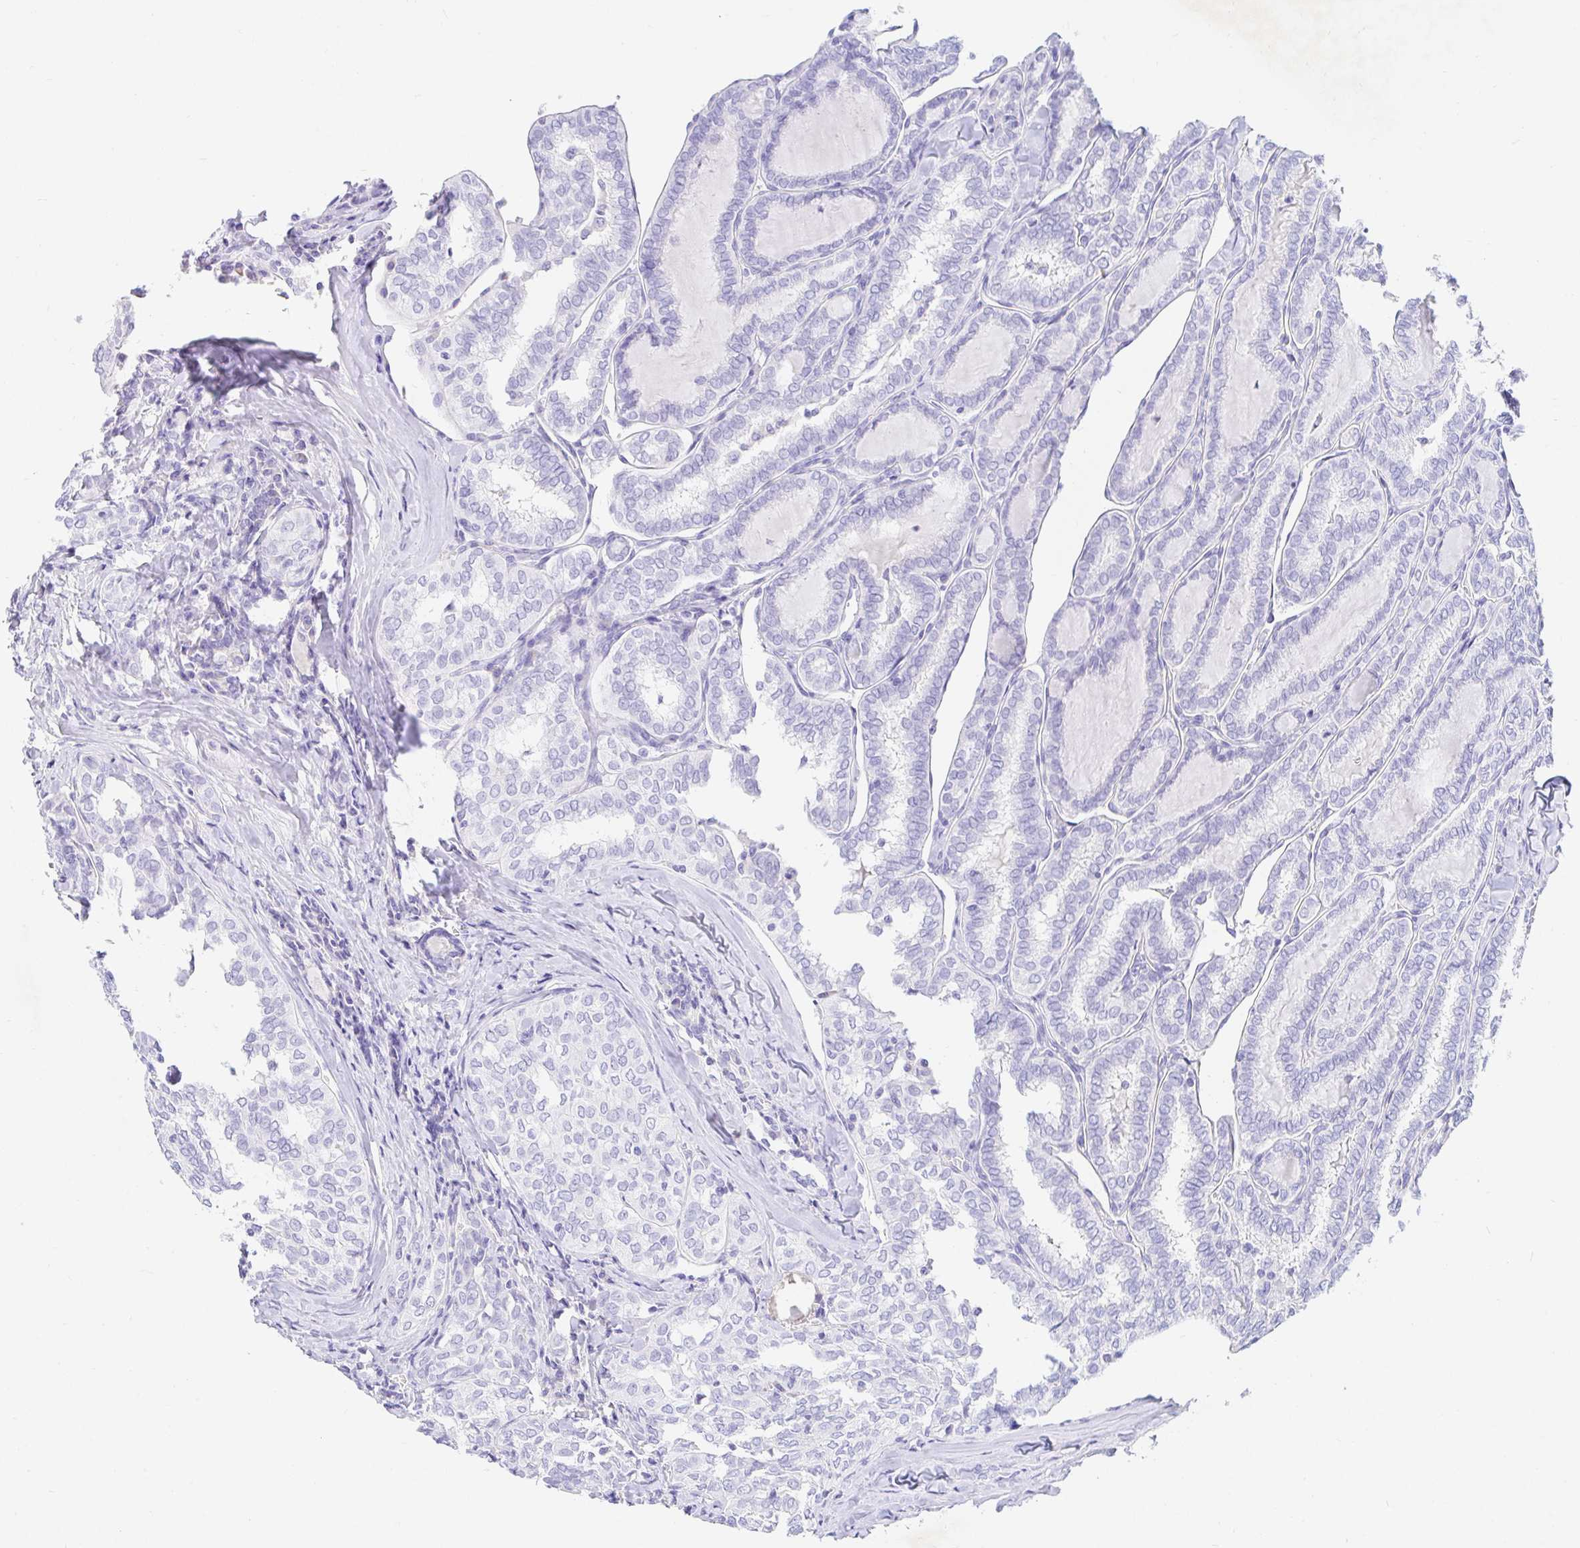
{"staining": {"intensity": "negative", "quantity": "none", "location": "none"}, "tissue": "thyroid cancer", "cell_type": "Tumor cells", "image_type": "cancer", "snomed": [{"axis": "morphology", "description": "Papillary adenocarcinoma, NOS"}, {"axis": "topography", "description": "Thyroid gland"}], "caption": "A high-resolution micrograph shows IHC staining of papillary adenocarcinoma (thyroid), which demonstrates no significant staining in tumor cells.", "gene": "NR2E1", "patient": {"sex": "female", "age": 30}}